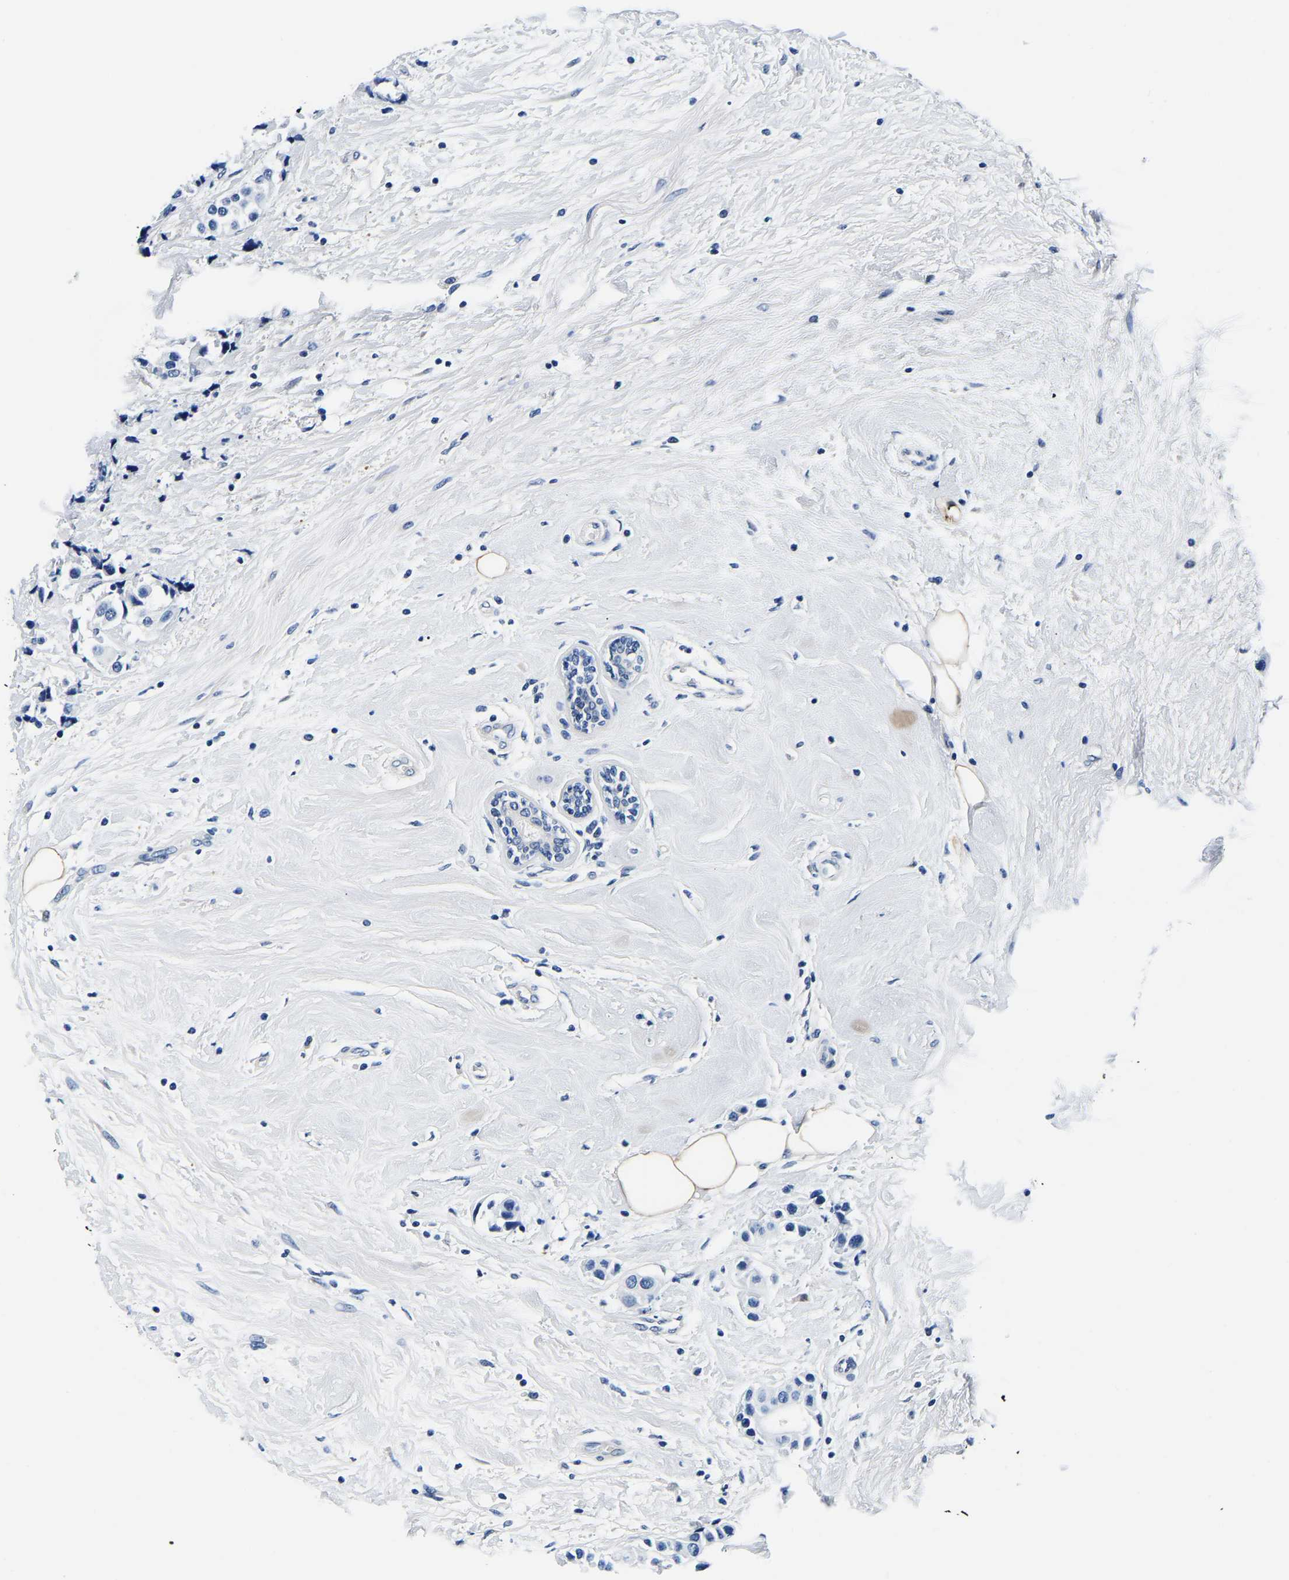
{"staining": {"intensity": "negative", "quantity": "none", "location": "none"}, "tissue": "breast cancer", "cell_type": "Tumor cells", "image_type": "cancer", "snomed": [{"axis": "morphology", "description": "Normal tissue, NOS"}, {"axis": "morphology", "description": "Duct carcinoma"}, {"axis": "topography", "description": "Breast"}], "caption": "The photomicrograph reveals no significant positivity in tumor cells of breast cancer.", "gene": "ACO1", "patient": {"sex": "female", "age": 39}}